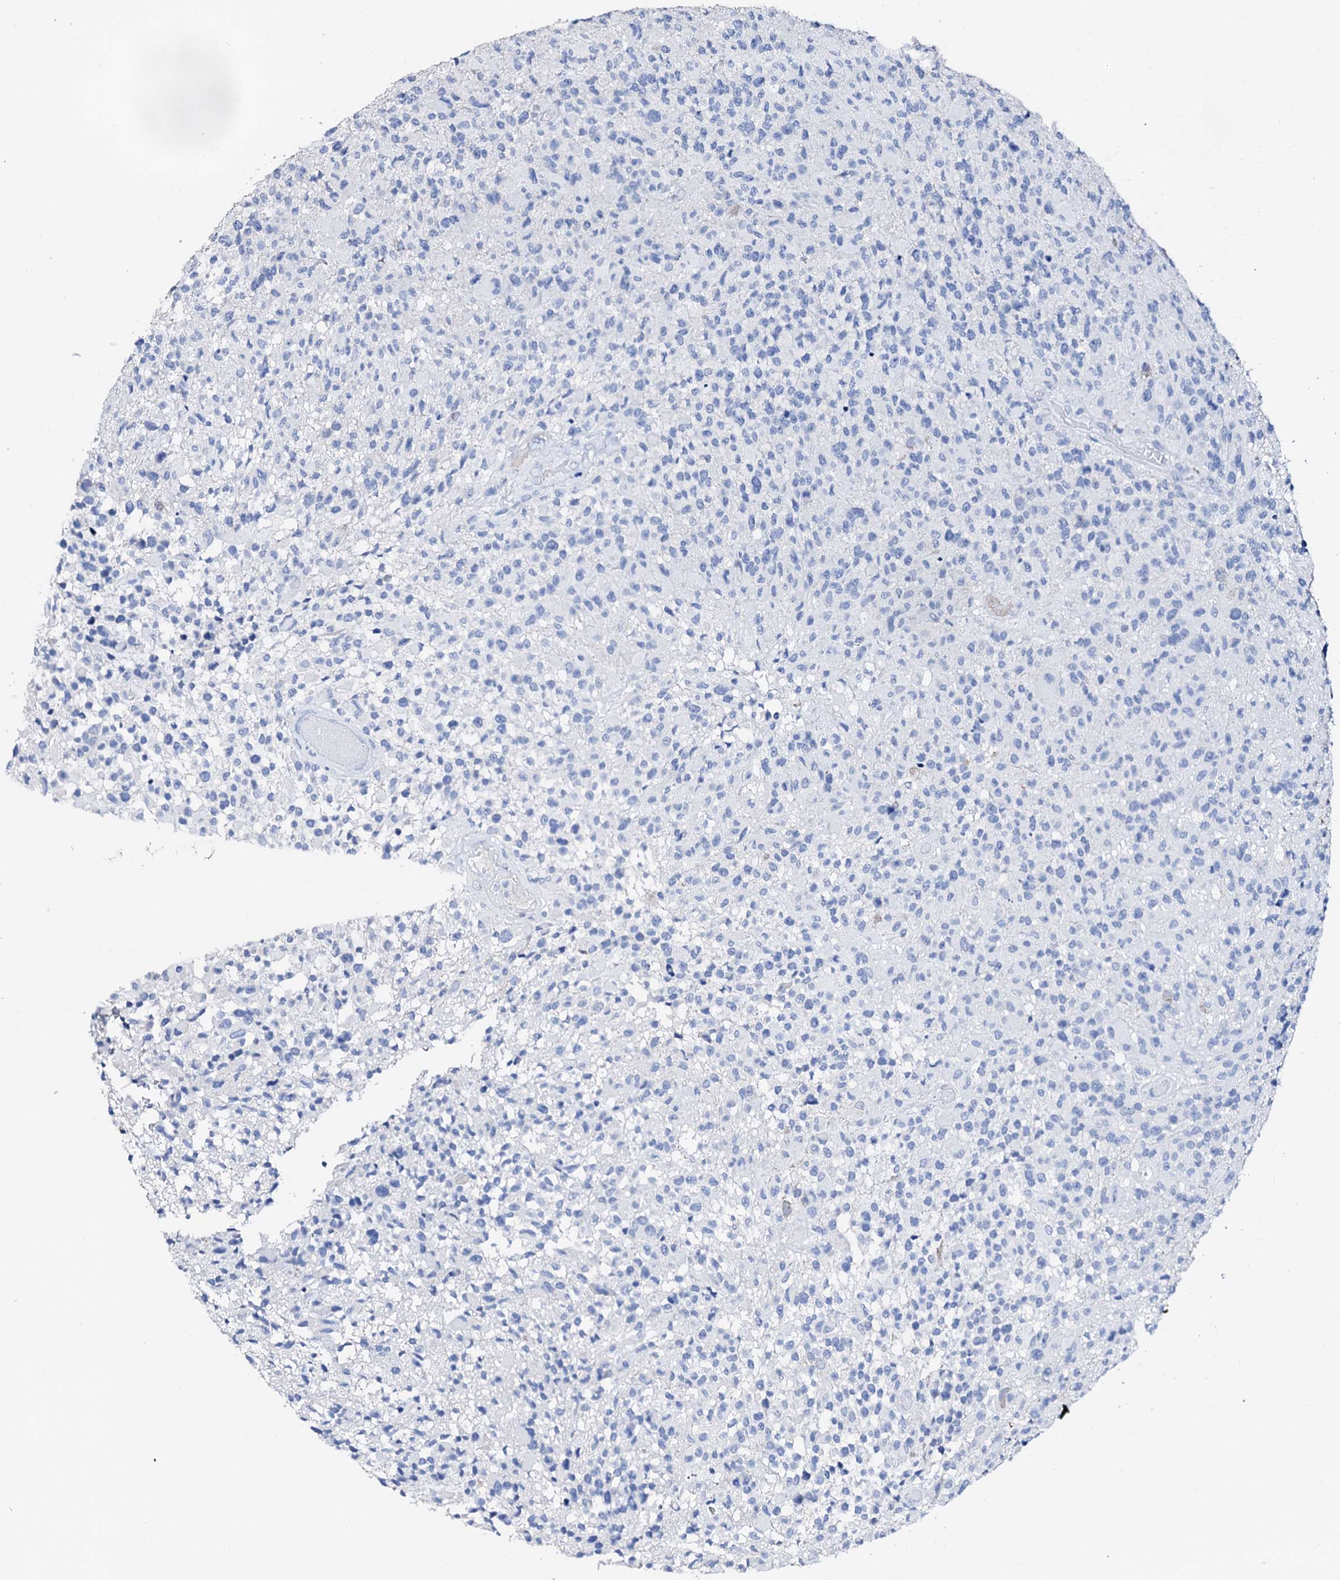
{"staining": {"intensity": "negative", "quantity": "none", "location": "none"}, "tissue": "glioma", "cell_type": "Tumor cells", "image_type": "cancer", "snomed": [{"axis": "morphology", "description": "Glioma, malignant, High grade"}, {"axis": "morphology", "description": "Glioblastoma, NOS"}, {"axis": "topography", "description": "Brain"}], "caption": "Micrograph shows no protein staining in tumor cells of glioma tissue.", "gene": "NRIP2", "patient": {"sex": "male", "age": 60}}